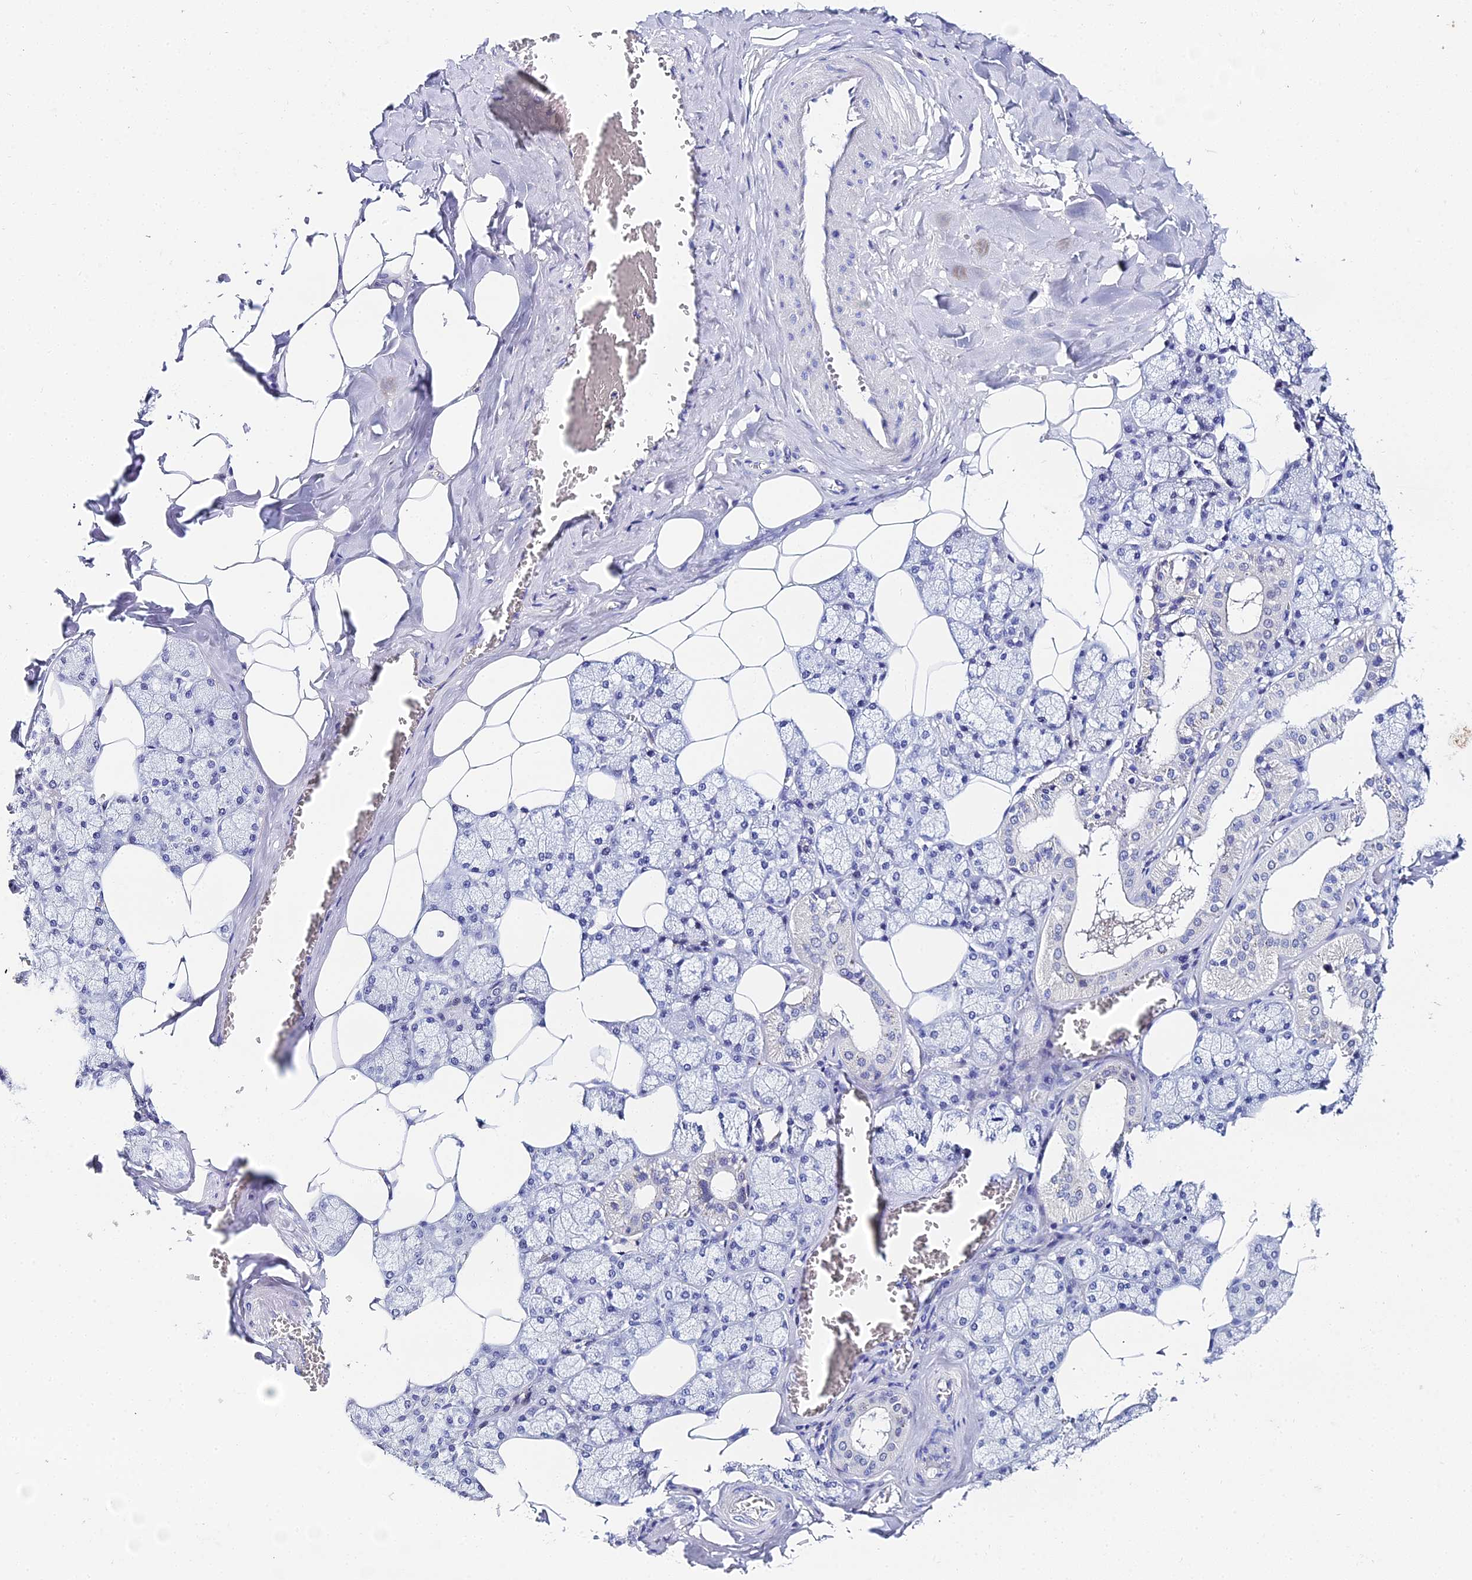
{"staining": {"intensity": "negative", "quantity": "none", "location": "none"}, "tissue": "salivary gland", "cell_type": "Glandular cells", "image_type": "normal", "snomed": [{"axis": "morphology", "description": "Normal tissue, NOS"}, {"axis": "topography", "description": "Salivary gland"}], "caption": "A high-resolution micrograph shows immunohistochemistry (IHC) staining of unremarkable salivary gland, which exhibits no significant staining in glandular cells. Nuclei are stained in blue.", "gene": "OCM2", "patient": {"sex": "male", "age": 62}}